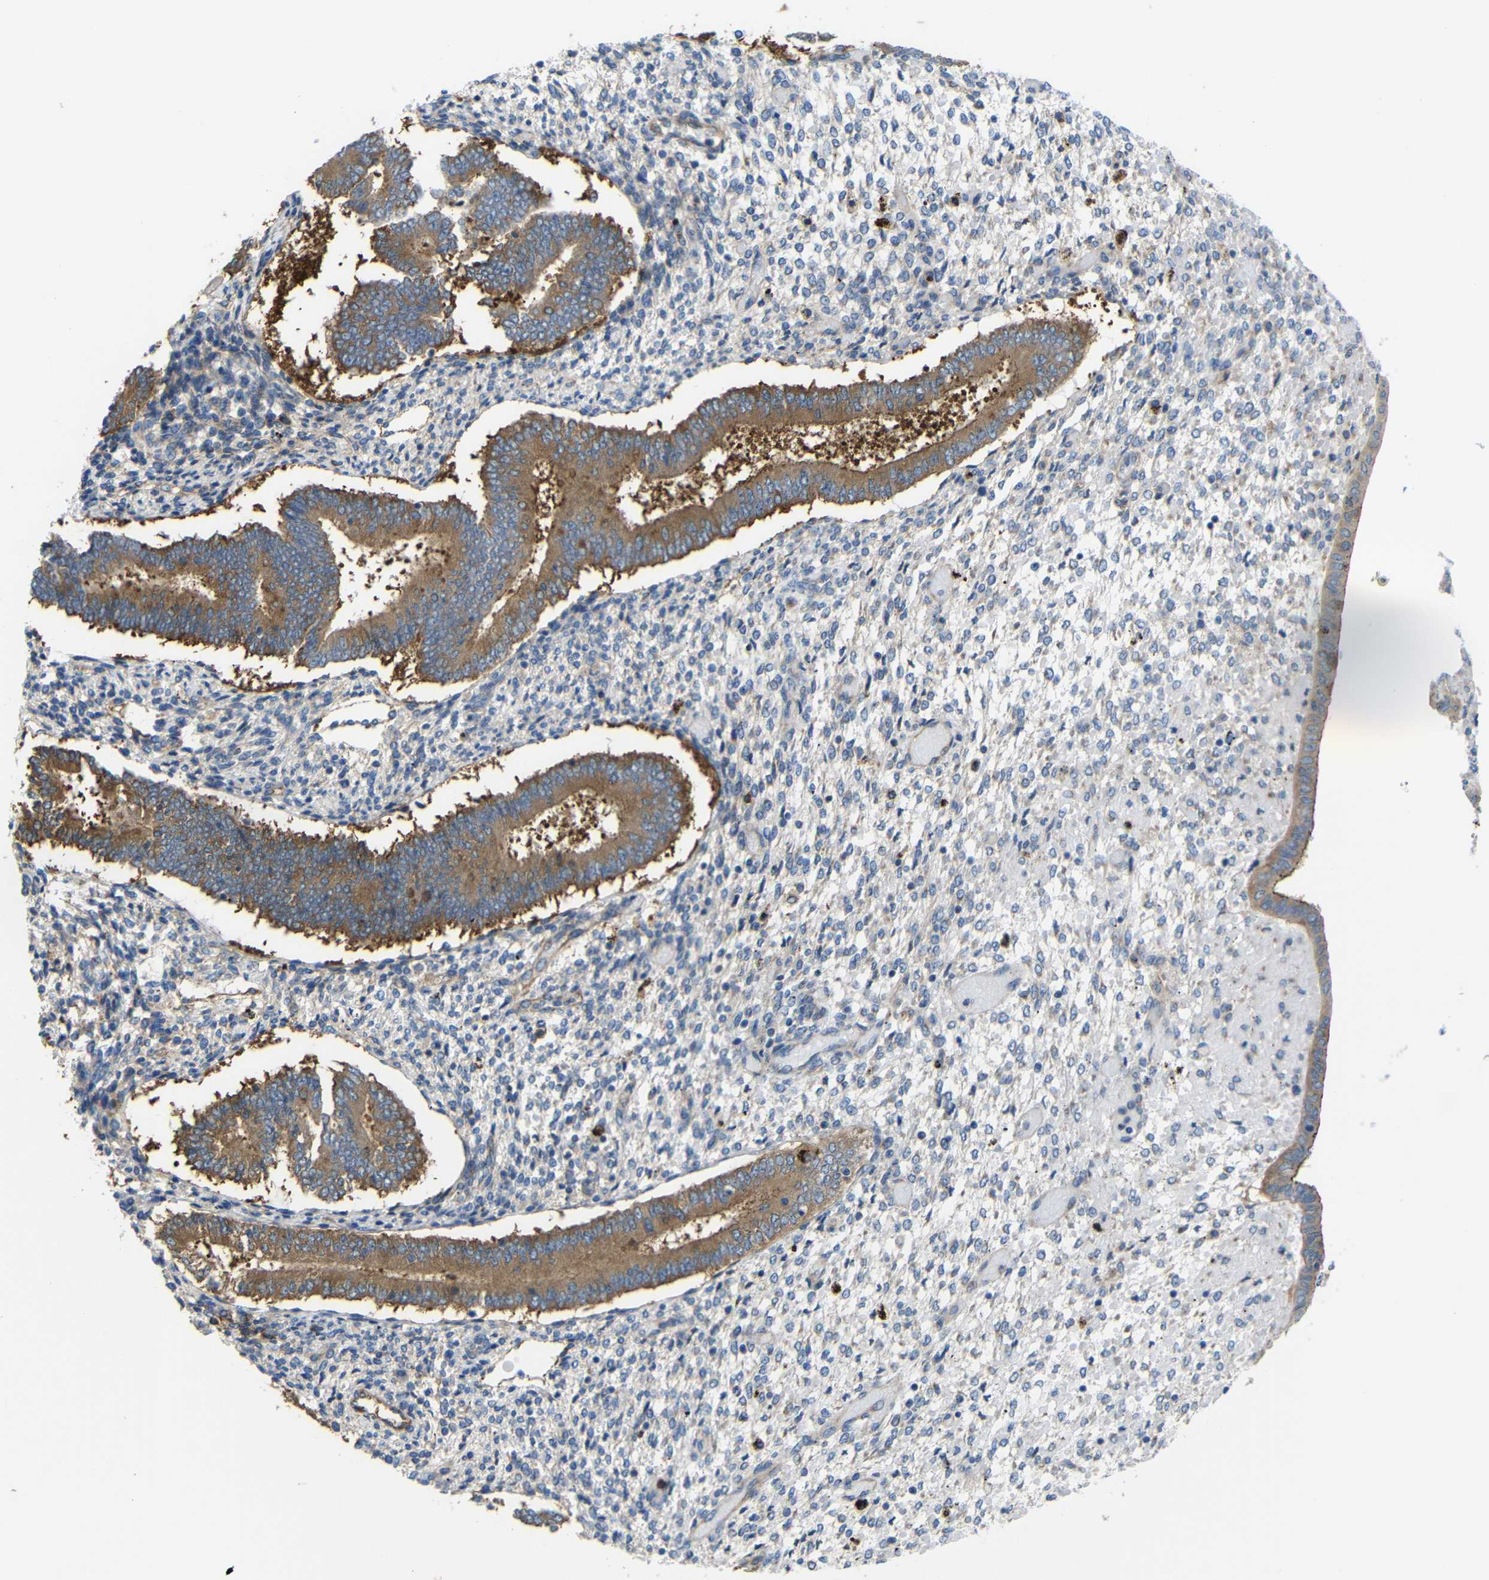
{"staining": {"intensity": "negative", "quantity": "none", "location": "none"}, "tissue": "endometrium", "cell_type": "Cells in endometrial stroma", "image_type": "normal", "snomed": [{"axis": "morphology", "description": "Normal tissue, NOS"}, {"axis": "topography", "description": "Endometrium"}], "caption": "High power microscopy micrograph of an immunohistochemistry (IHC) image of unremarkable endometrium, revealing no significant expression in cells in endometrial stroma.", "gene": "SYPL1", "patient": {"sex": "female", "age": 42}}